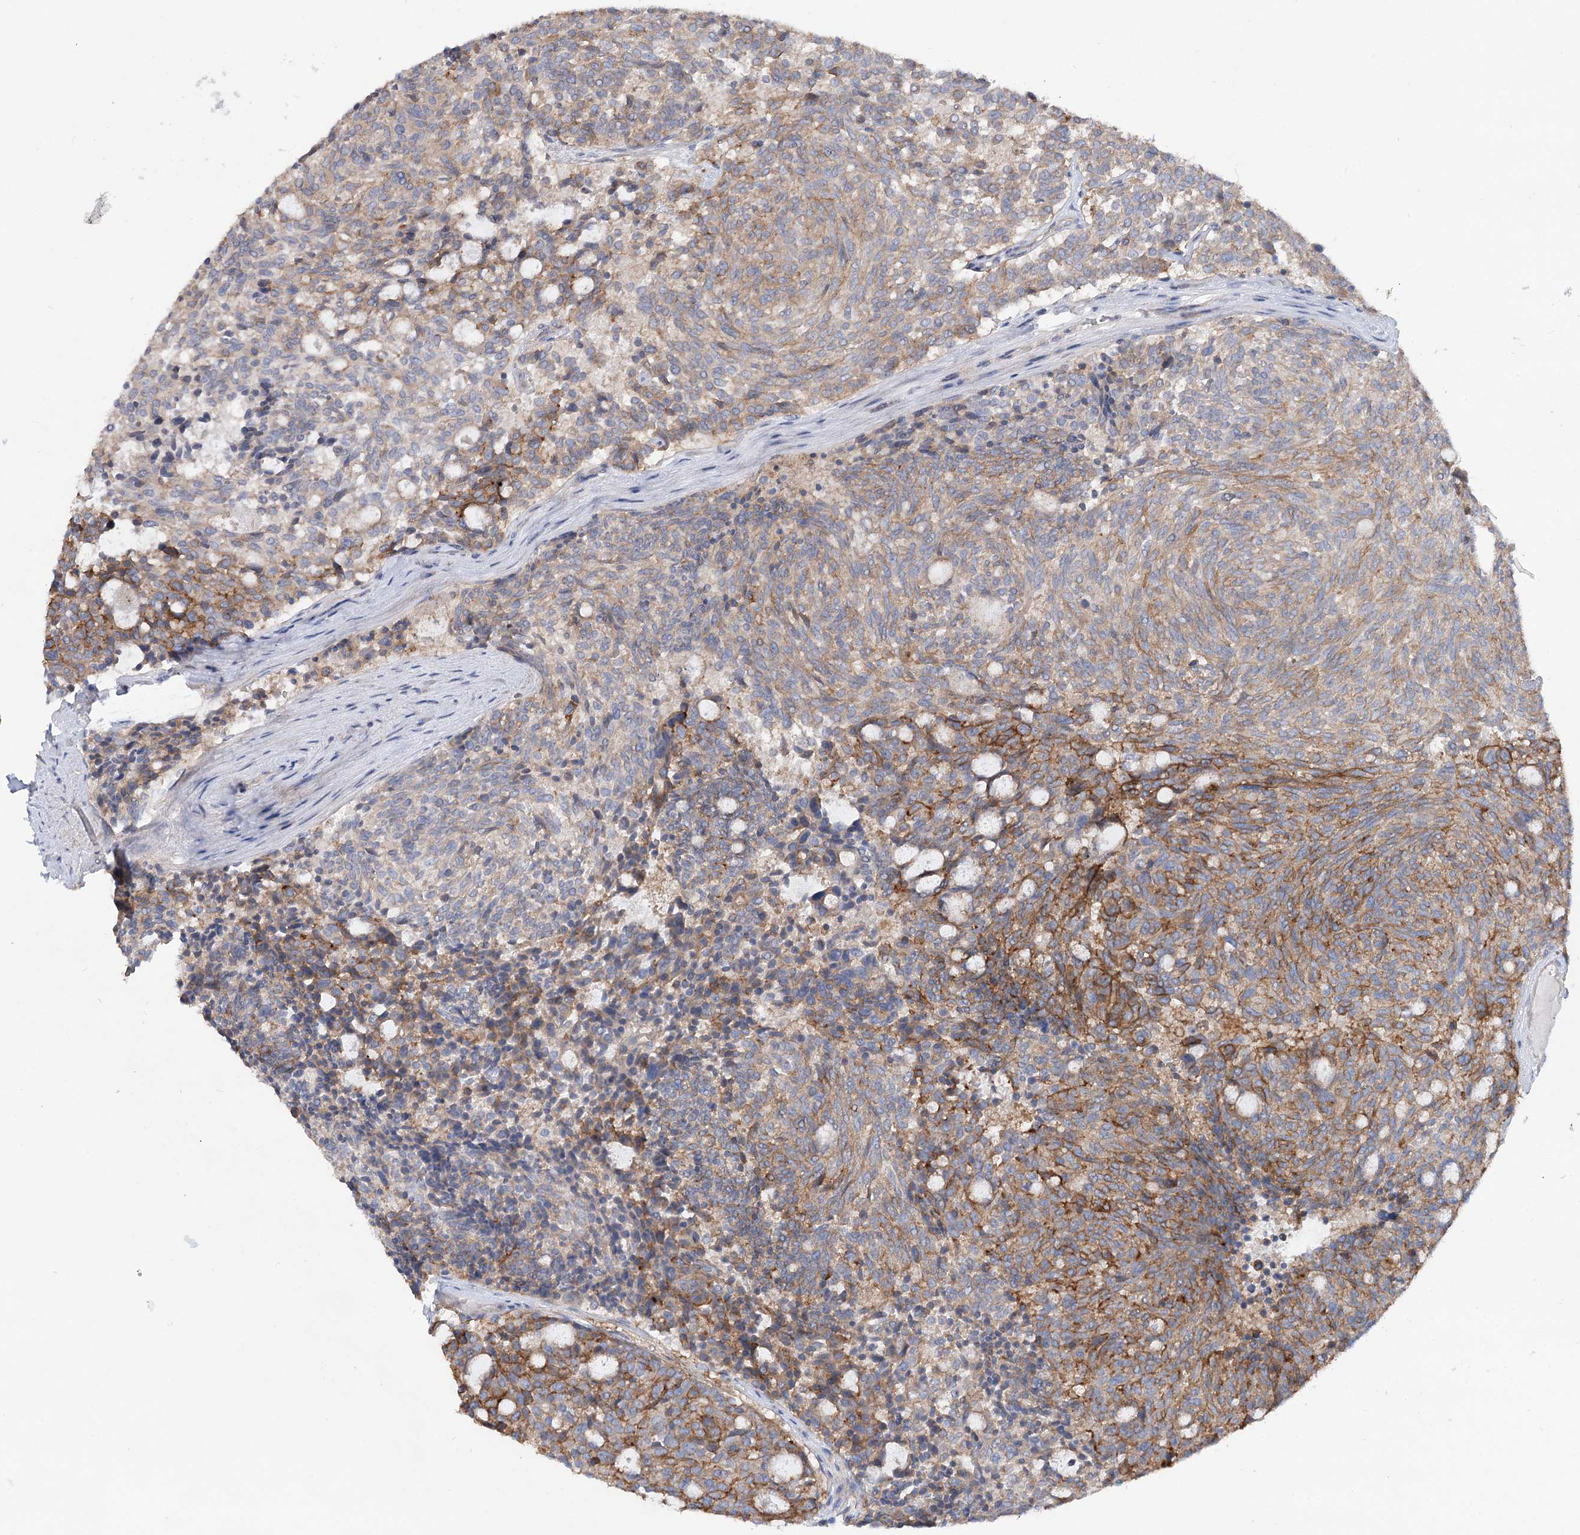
{"staining": {"intensity": "moderate", "quantity": "25%-75%", "location": "cytoplasmic/membranous"}, "tissue": "carcinoid", "cell_type": "Tumor cells", "image_type": "cancer", "snomed": [{"axis": "morphology", "description": "Carcinoid, malignant, NOS"}, {"axis": "topography", "description": "Pancreas"}], "caption": "Immunohistochemical staining of human carcinoid exhibits medium levels of moderate cytoplasmic/membranous staining in about 25%-75% of tumor cells.", "gene": "SCN11A", "patient": {"sex": "female", "age": 54}}